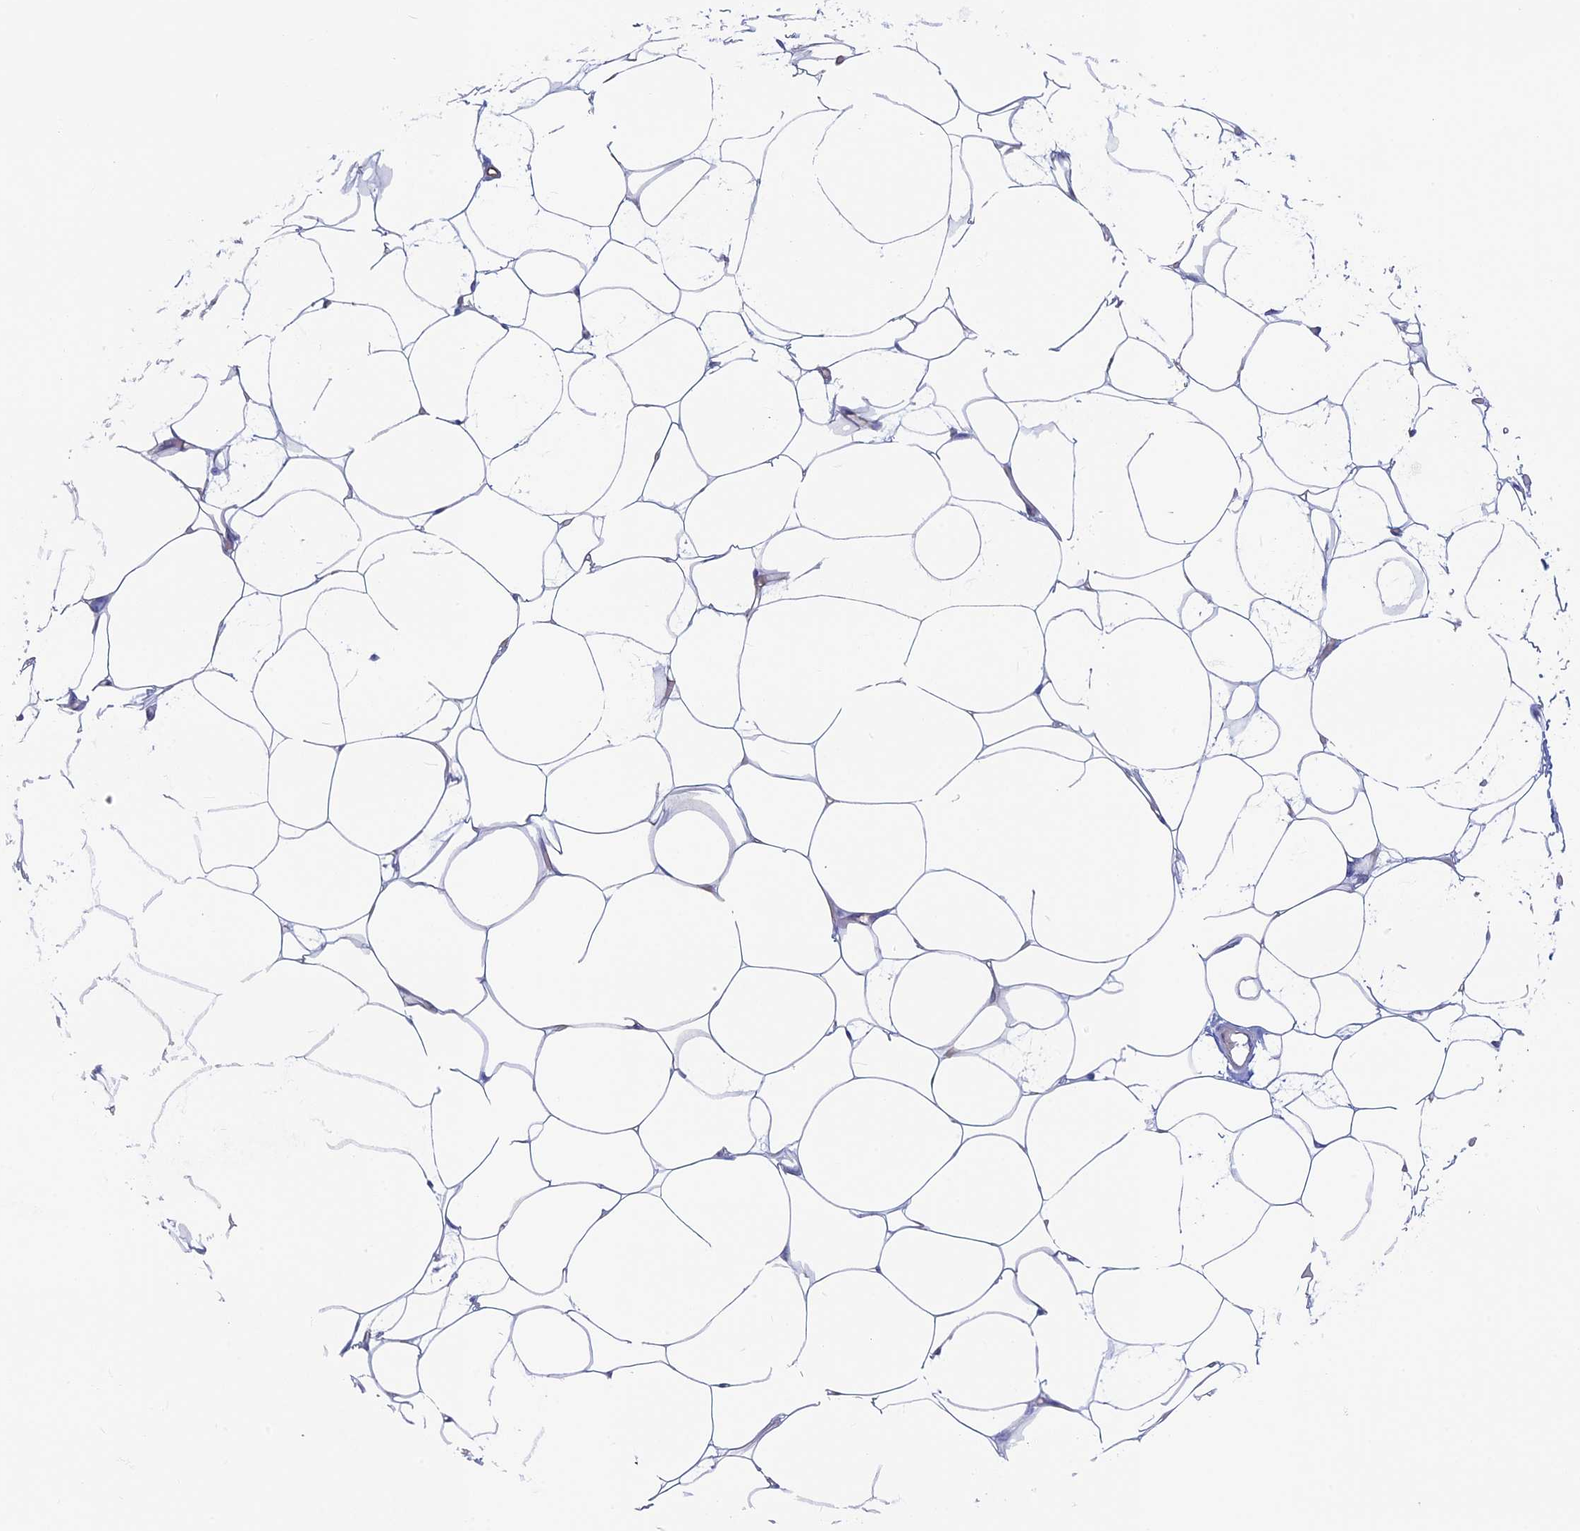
{"staining": {"intensity": "negative", "quantity": "none", "location": "none"}, "tissue": "adipose tissue", "cell_type": "Adipocytes", "image_type": "normal", "snomed": [{"axis": "morphology", "description": "Normal tissue, NOS"}, {"axis": "topography", "description": "Breast"}], "caption": "This is an immunohistochemistry (IHC) photomicrograph of unremarkable human adipose tissue. There is no staining in adipocytes.", "gene": "MAGEB6", "patient": {"sex": "female", "age": 23}}